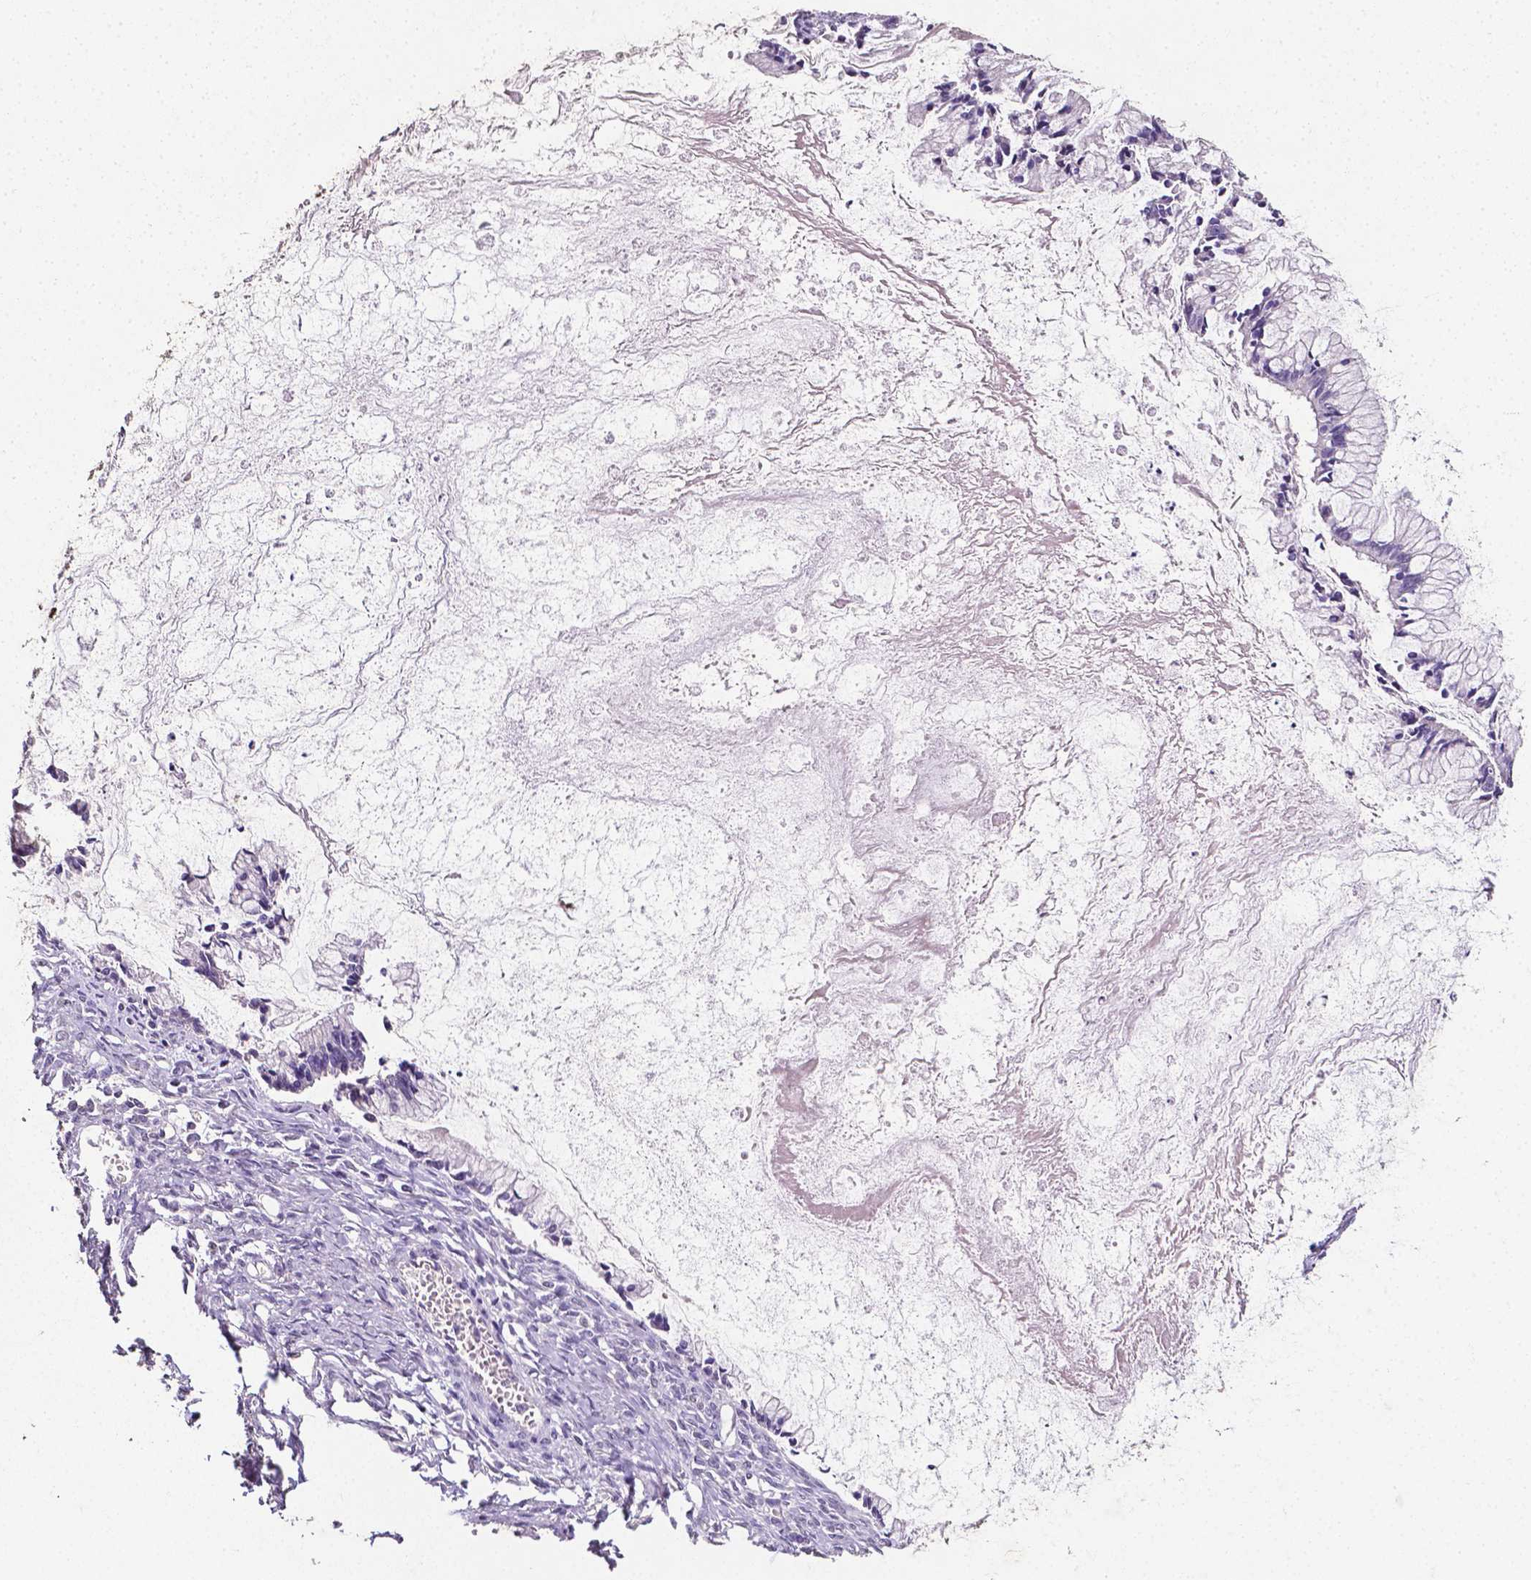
{"staining": {"intensity": "negative", "quantity": "none", "location": "none"}, "tissue": "ovarian cancer", "cell_type": "Tumor cells", "image_type": "cancer", "snomed": [{"axis": "morphology", "description": "Cystadenocarcinoma, mucinous, NOS"}, {"axis": "topography", "description": "Ovary"}], "caption": "DAB immunohistochemical staining of human ovarian cancer (mucinous cystadenocarcinoma) shows no significant staining in tumor cells.", "gene": "PSAT1", "patient": {"sex": "female", "age": 67}}